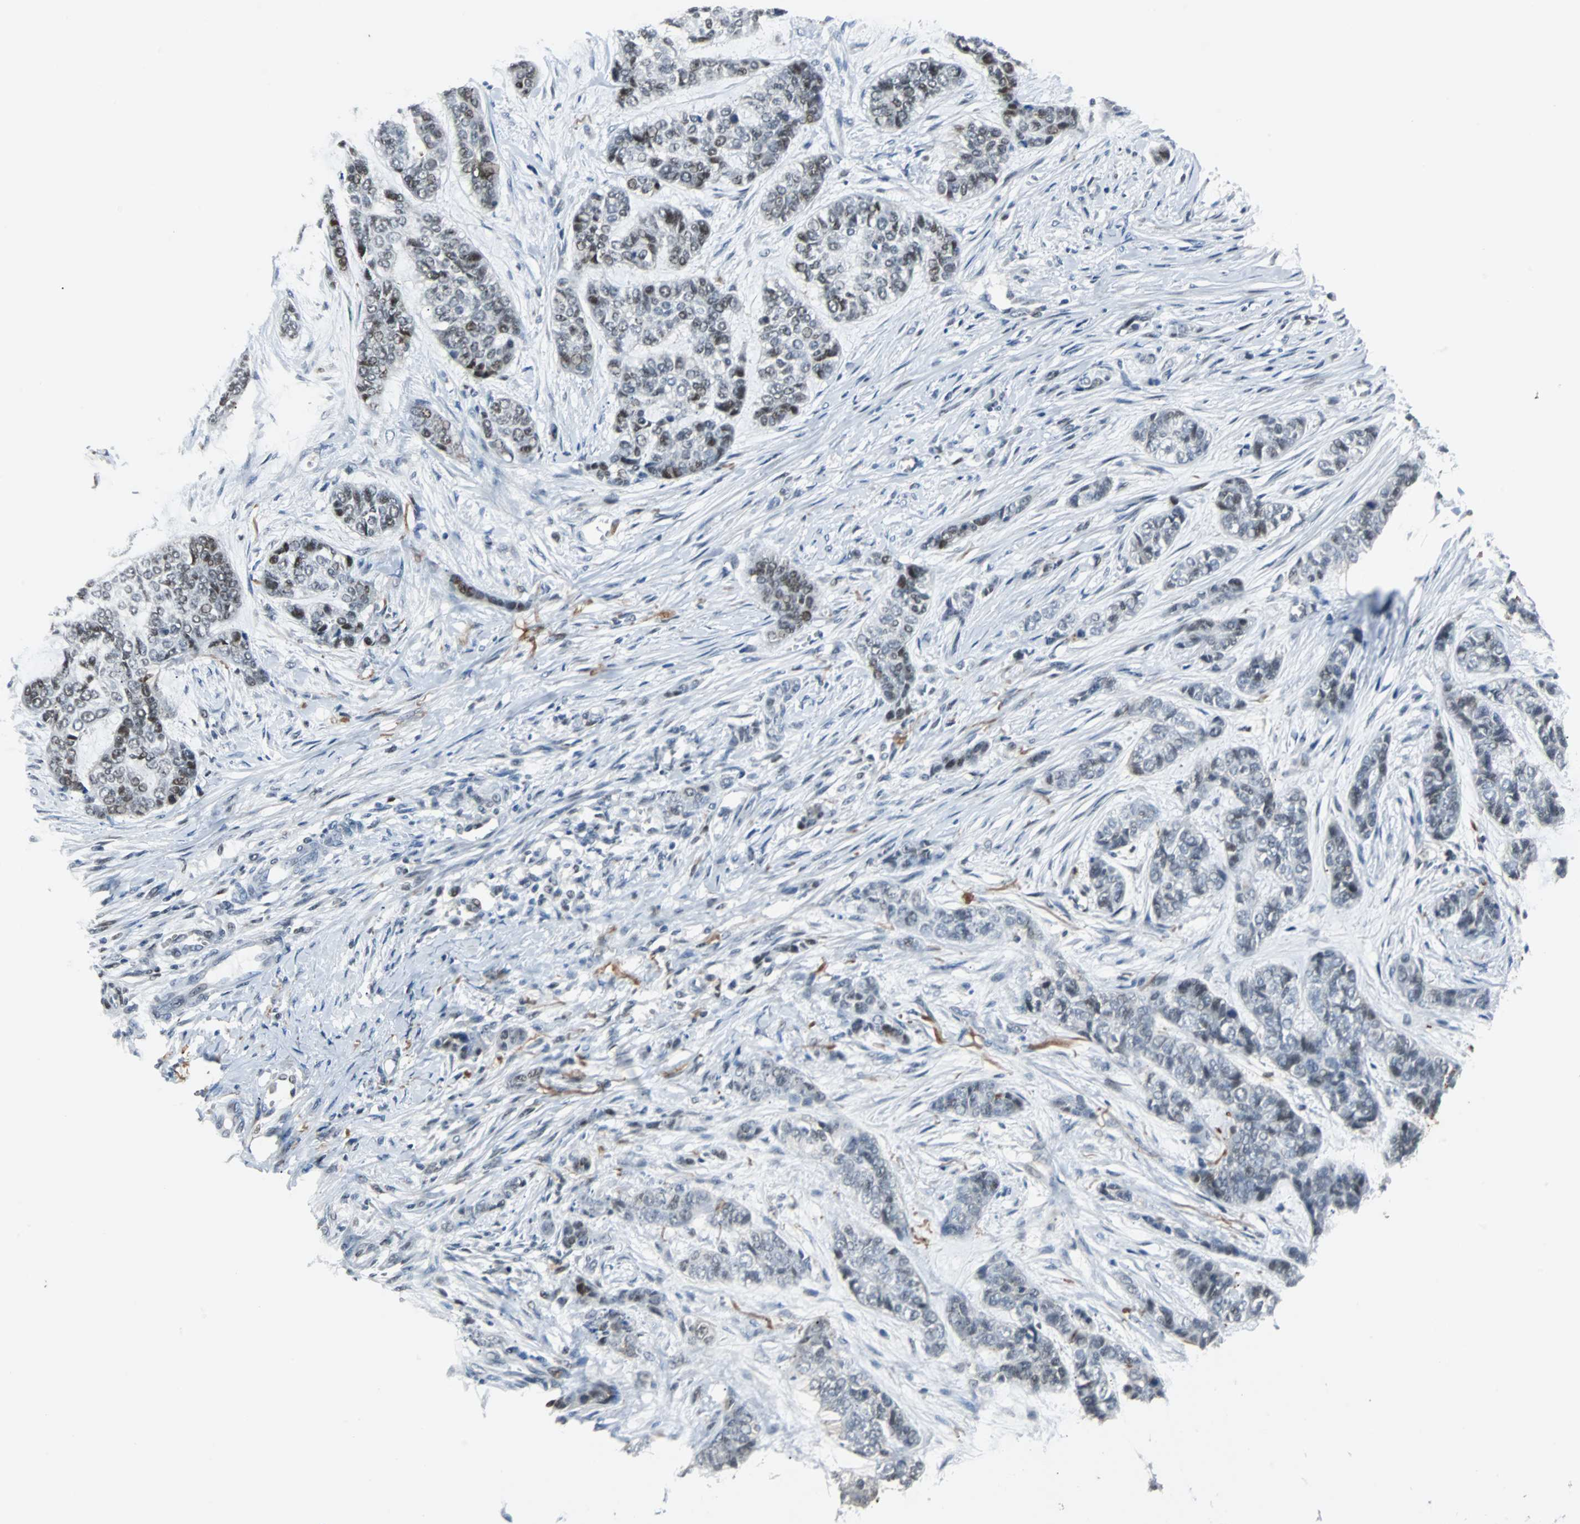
{"staining": {"intensity": "negative", "quantity": "none", "location": "none"}, "tissue": "skin cancer", "cell_type": "Tumor cells", "image_type": "cancer", "snomed": [{"axis": "morphology", "description": "Basal cell carcinoma"}, {"axis": "topography", "description": "Skin"}], "caption": "A micrograph of skin basal cell carcinoma stained for a protein exhibits no brown staining in tumor cells.", "gene": "HLX", "patient": {"sex": "female", "age": 64}}